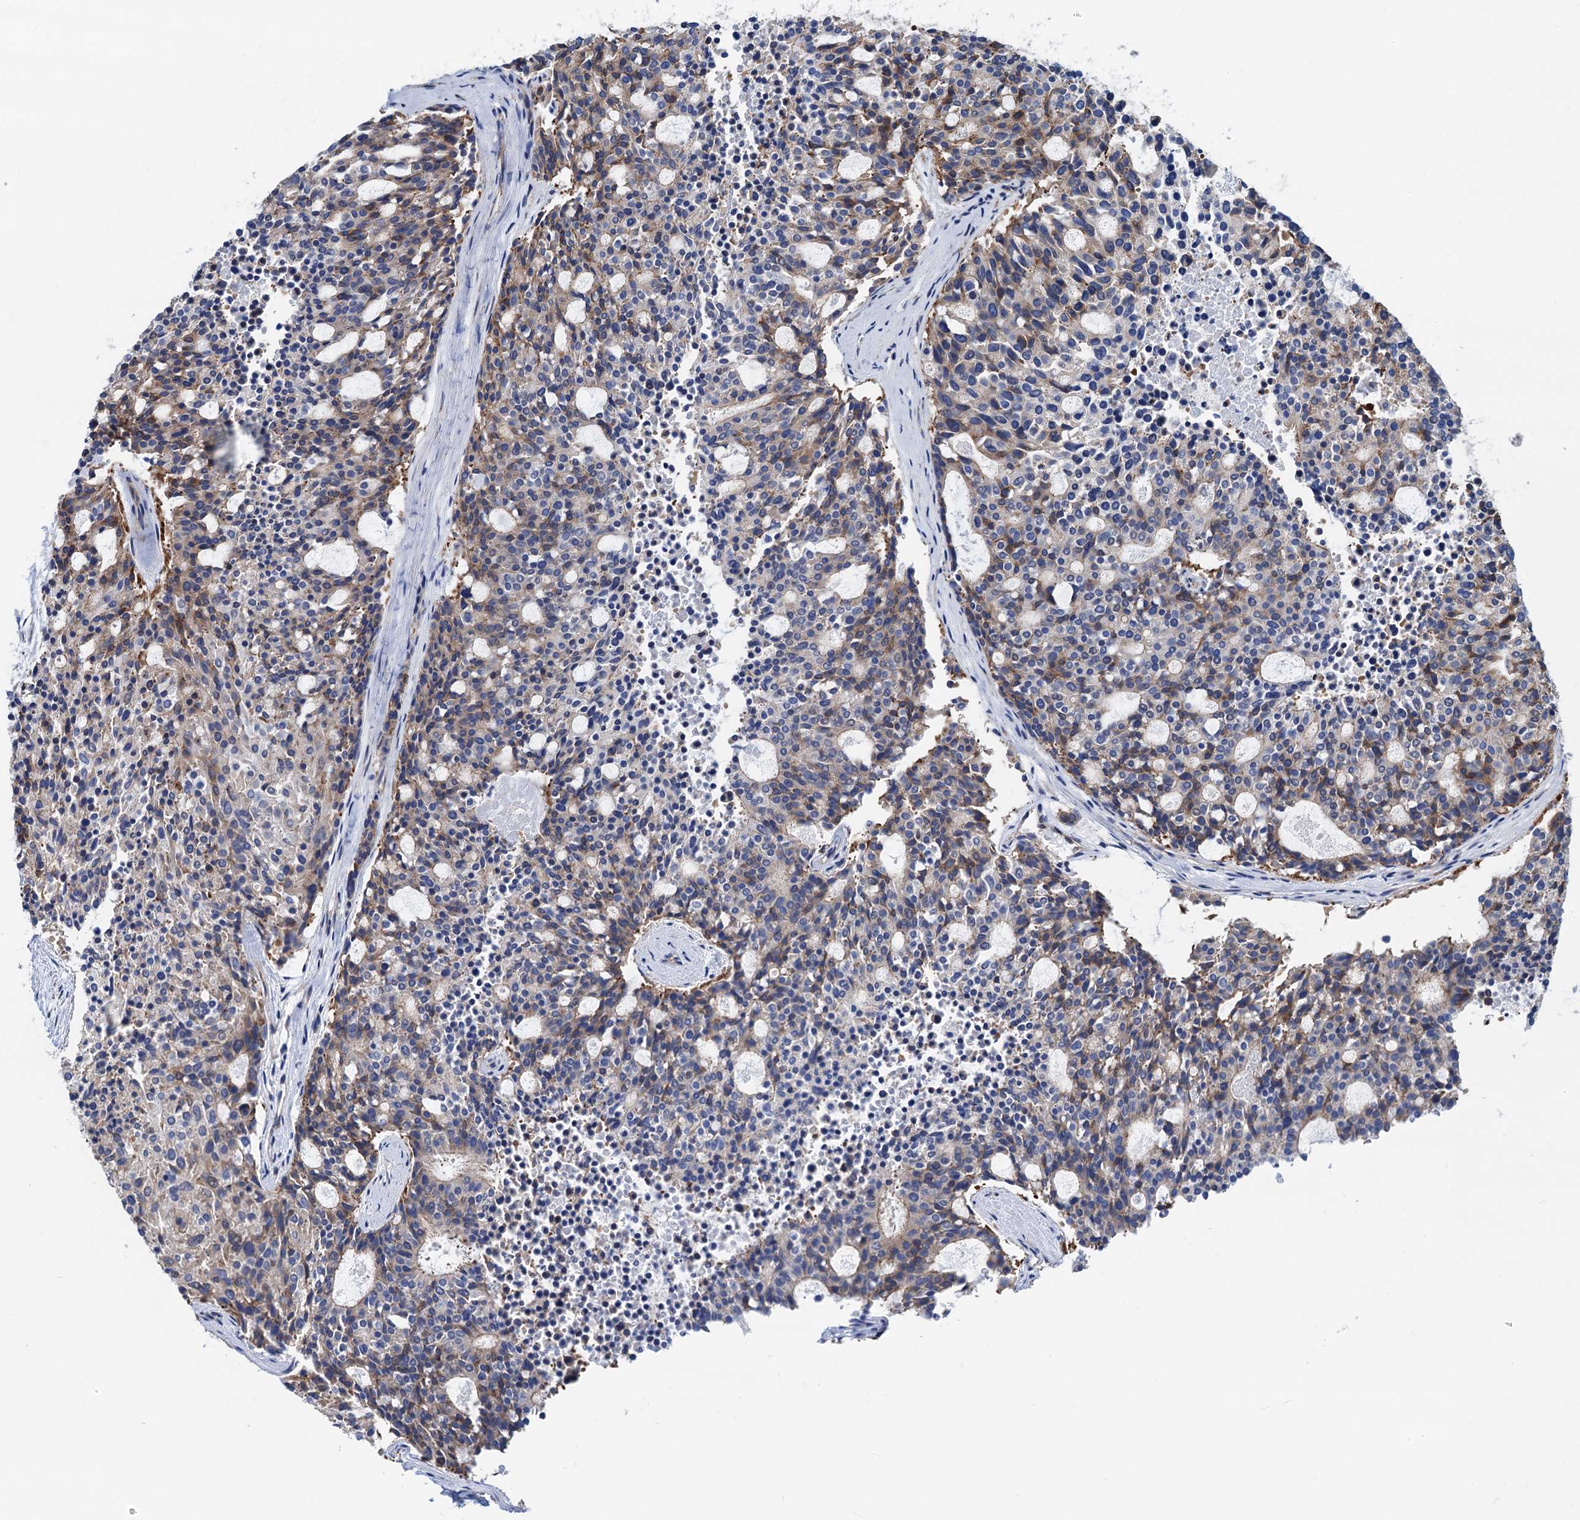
{"staining": {"intensity": "negative", "quantity": "none", "location": "none"}, "tissue": "carcinoid", "cell_type": "Tumor cells", "image_type": "cancer", "snomed": [{"axis": "morphology", "description": "Carcinoid, malignant, NOS"}, {"axis": "topography", "description": "Pancreas"}], "caption": "There is no significant expression in tumor cells of carcinoid. The staining is performed using DAB brown chromogen with nuclei counter-stained in using hematoxylin.", "gene": "SLC12A7", "patient": {"sex": "female", "age": 54}}